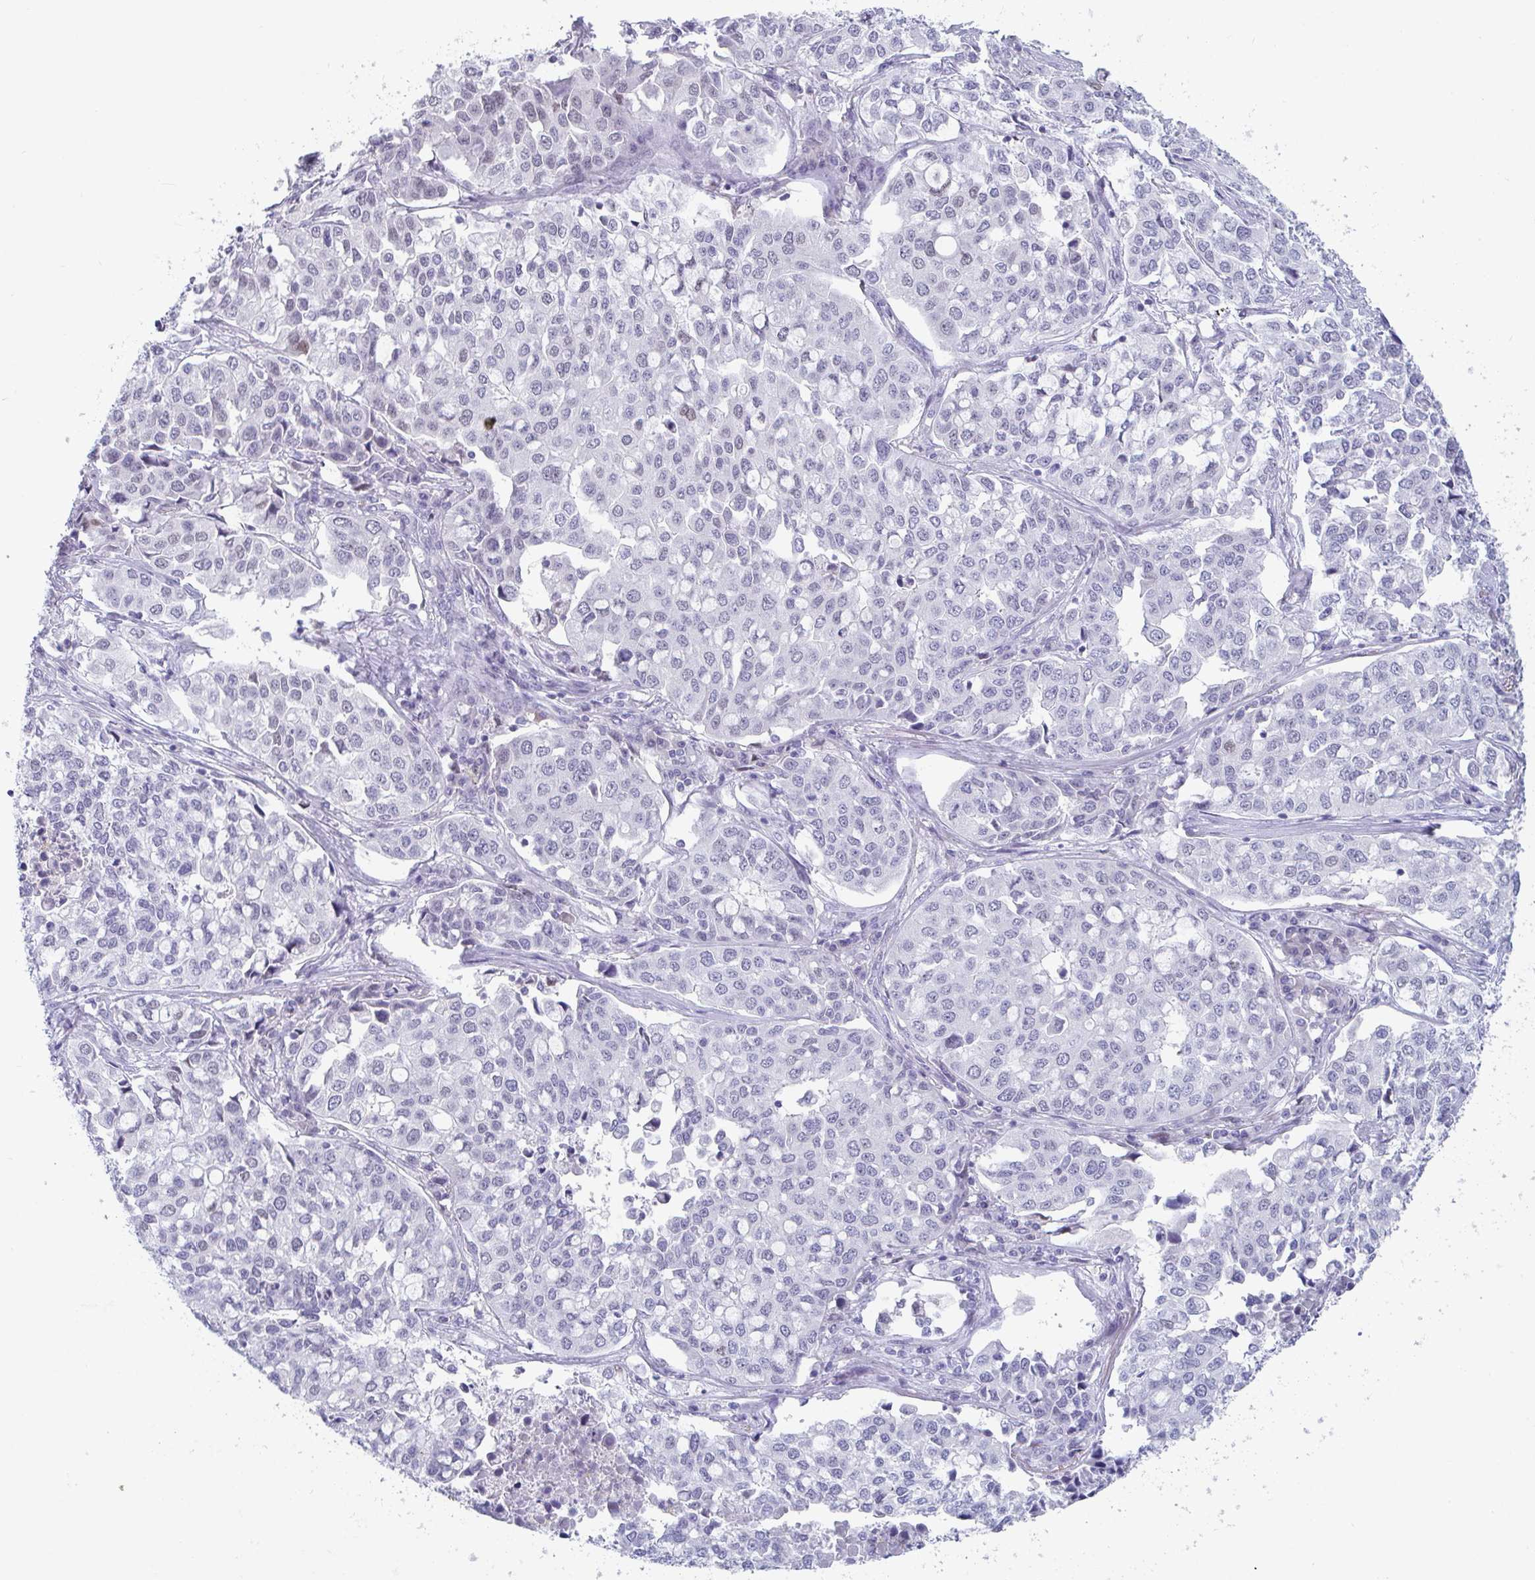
{"staining": {"intensity": "negative", "quantity": "none", "location": "none"}, "tissue": "lung cancer", "cell_type": "Tumor cells", "image_type": "cancer", "snomed": [{"axis": "morphology", "description": "Adenocarcinoma, NOS"}, {"axis": "morphology", "description": "Adenocarcinoma, metastatic, NOS"}, {"axis": "topography", "description": "Lymph node"}, {"axis": "topography", "description": "Lung"}], "caption": "Tumor cells show no significant protein positivity in lung cancer.", "gene": "RUBCN", "patient": {"sex": "female", "age": 65}}